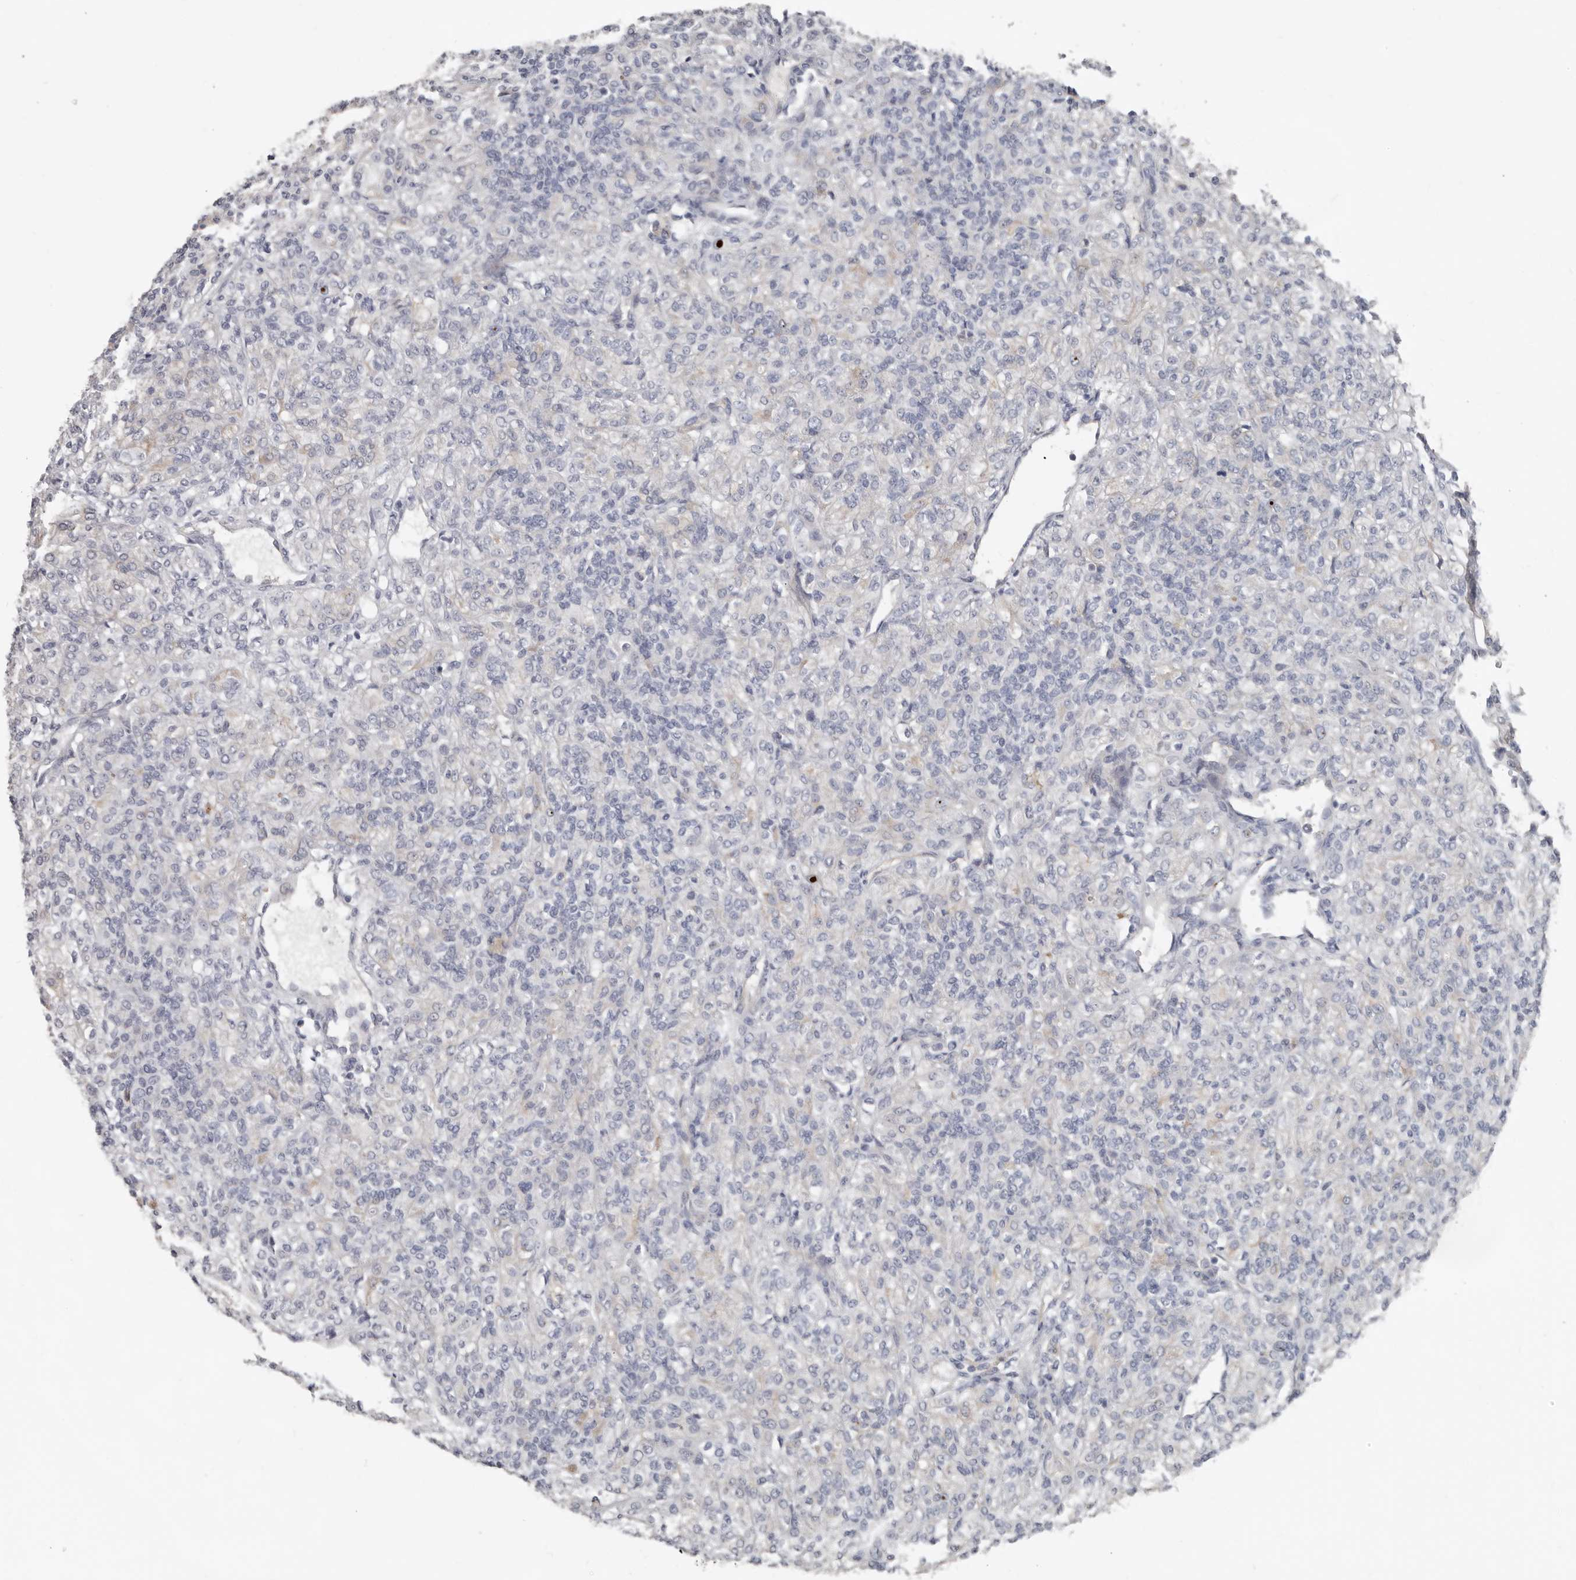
{"staining": {"intensity": "negative", "quantity": "none", "location": "none"}, "tissue": "renal cancer", "cell_type": "Tumor cells", "image_type": "cancer", "snomed": [{"axis": "morphology", "description": "Adenocarcinoma, NOS"}, {"axis": "topography", "description": "Kidney"}], "caption": "Immunohistochemistry of adenocarcinoma (renal) reveals no expression in tumor cells.", "gene": "ZNF114", "patient": {"sex": "male", "age": 77}}